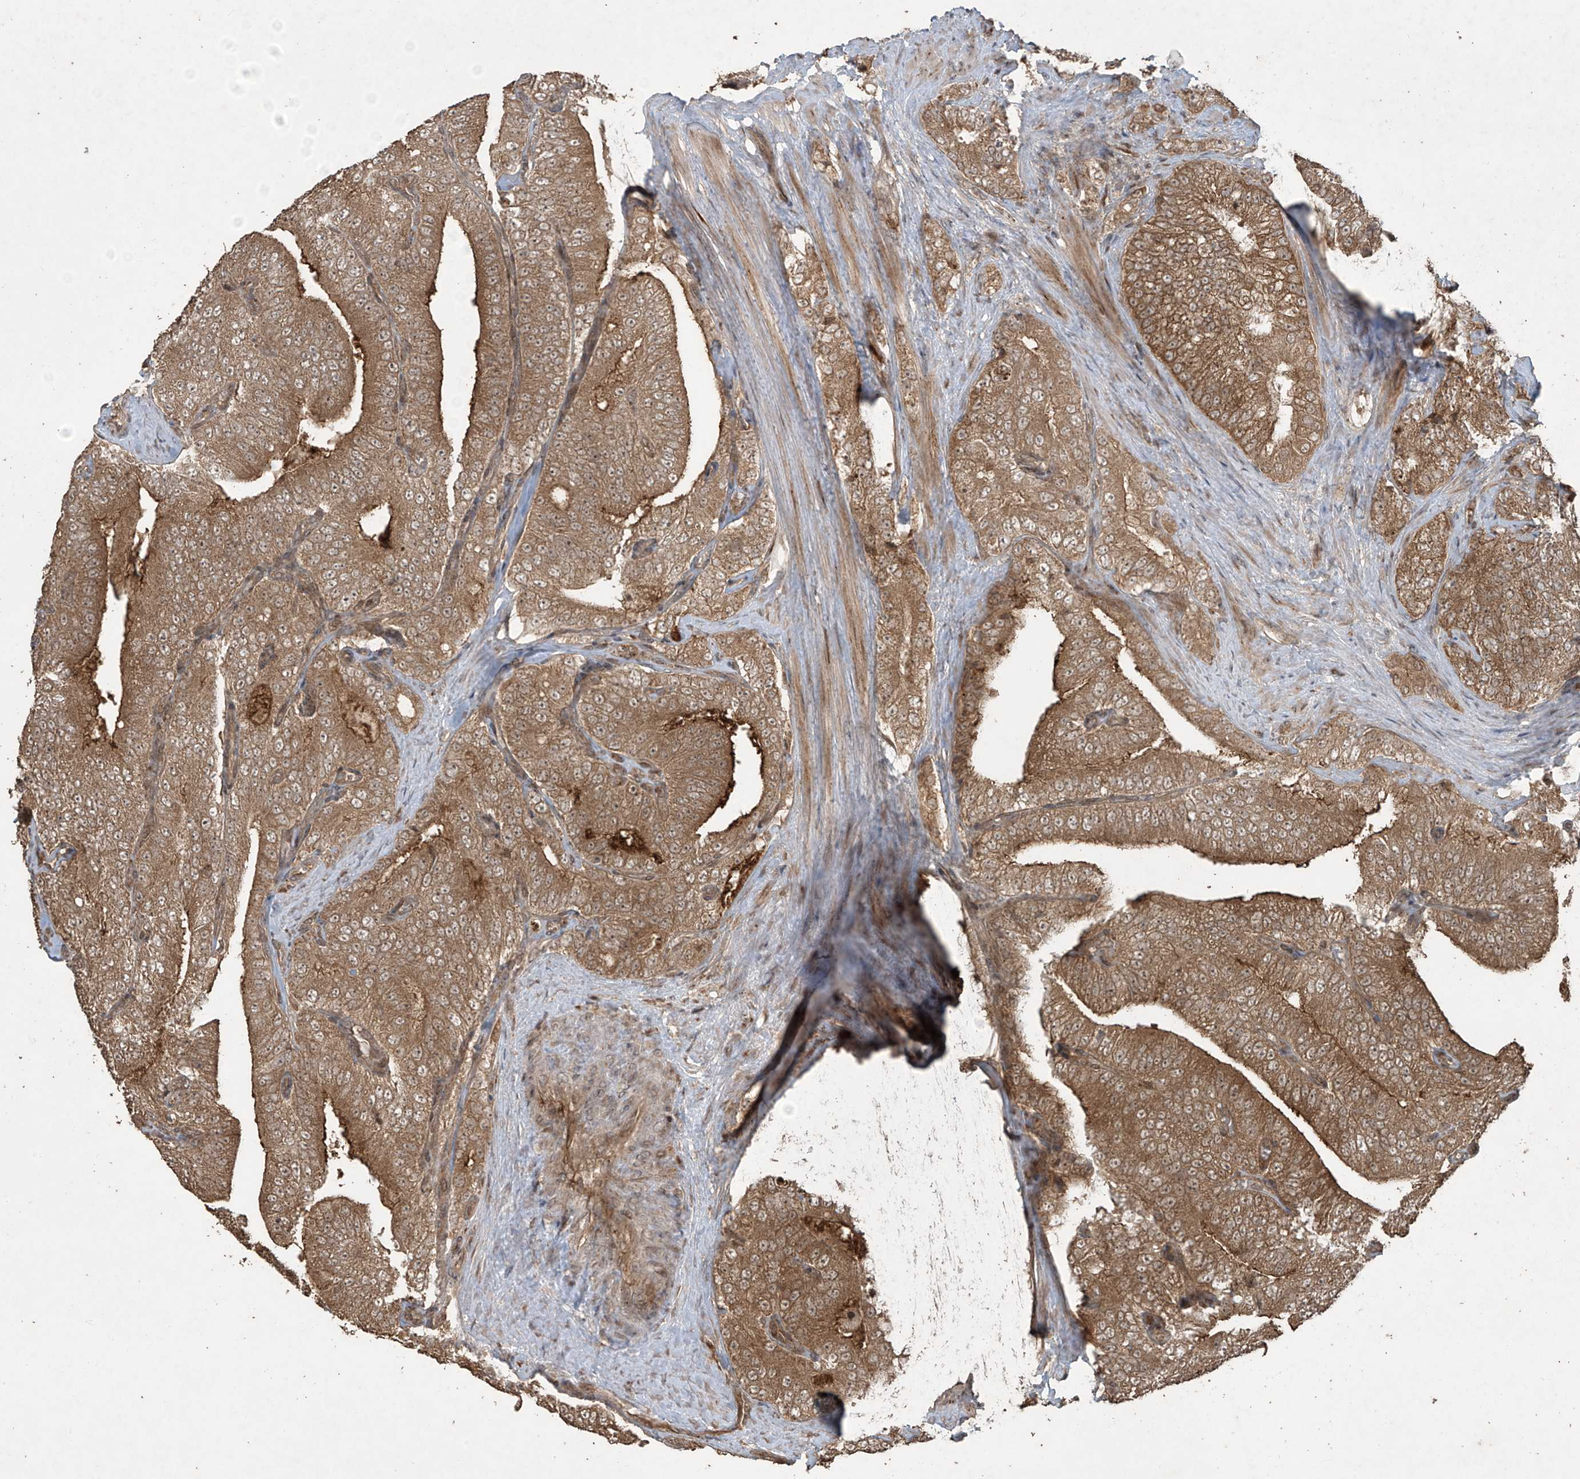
{"staining": {"intensity": "moderate", "quantity": ">75%", "location": "cytoplasmic/membranous"}, "tissue": "prostate cancer", "cell_type": "Tumor cells", "image_type": "cancer", "snomed": [{"axis": "morphology", "description": "Adenocarcinoma, High grade"}, {"axis": "topography", "description": "Prostate"}], "caption": "Adenocarcinoma (high-grade) (prostate) tissue displays moderate cytoplasmic/membranous positivity in approximately >75% of tumor cells, visualized by immunohistochemistry. (DAB = brown stain, brightfield microscopy at high magnification).", "gene": "PGPEP1", "patient": {"sex": "male", "age": 58}}